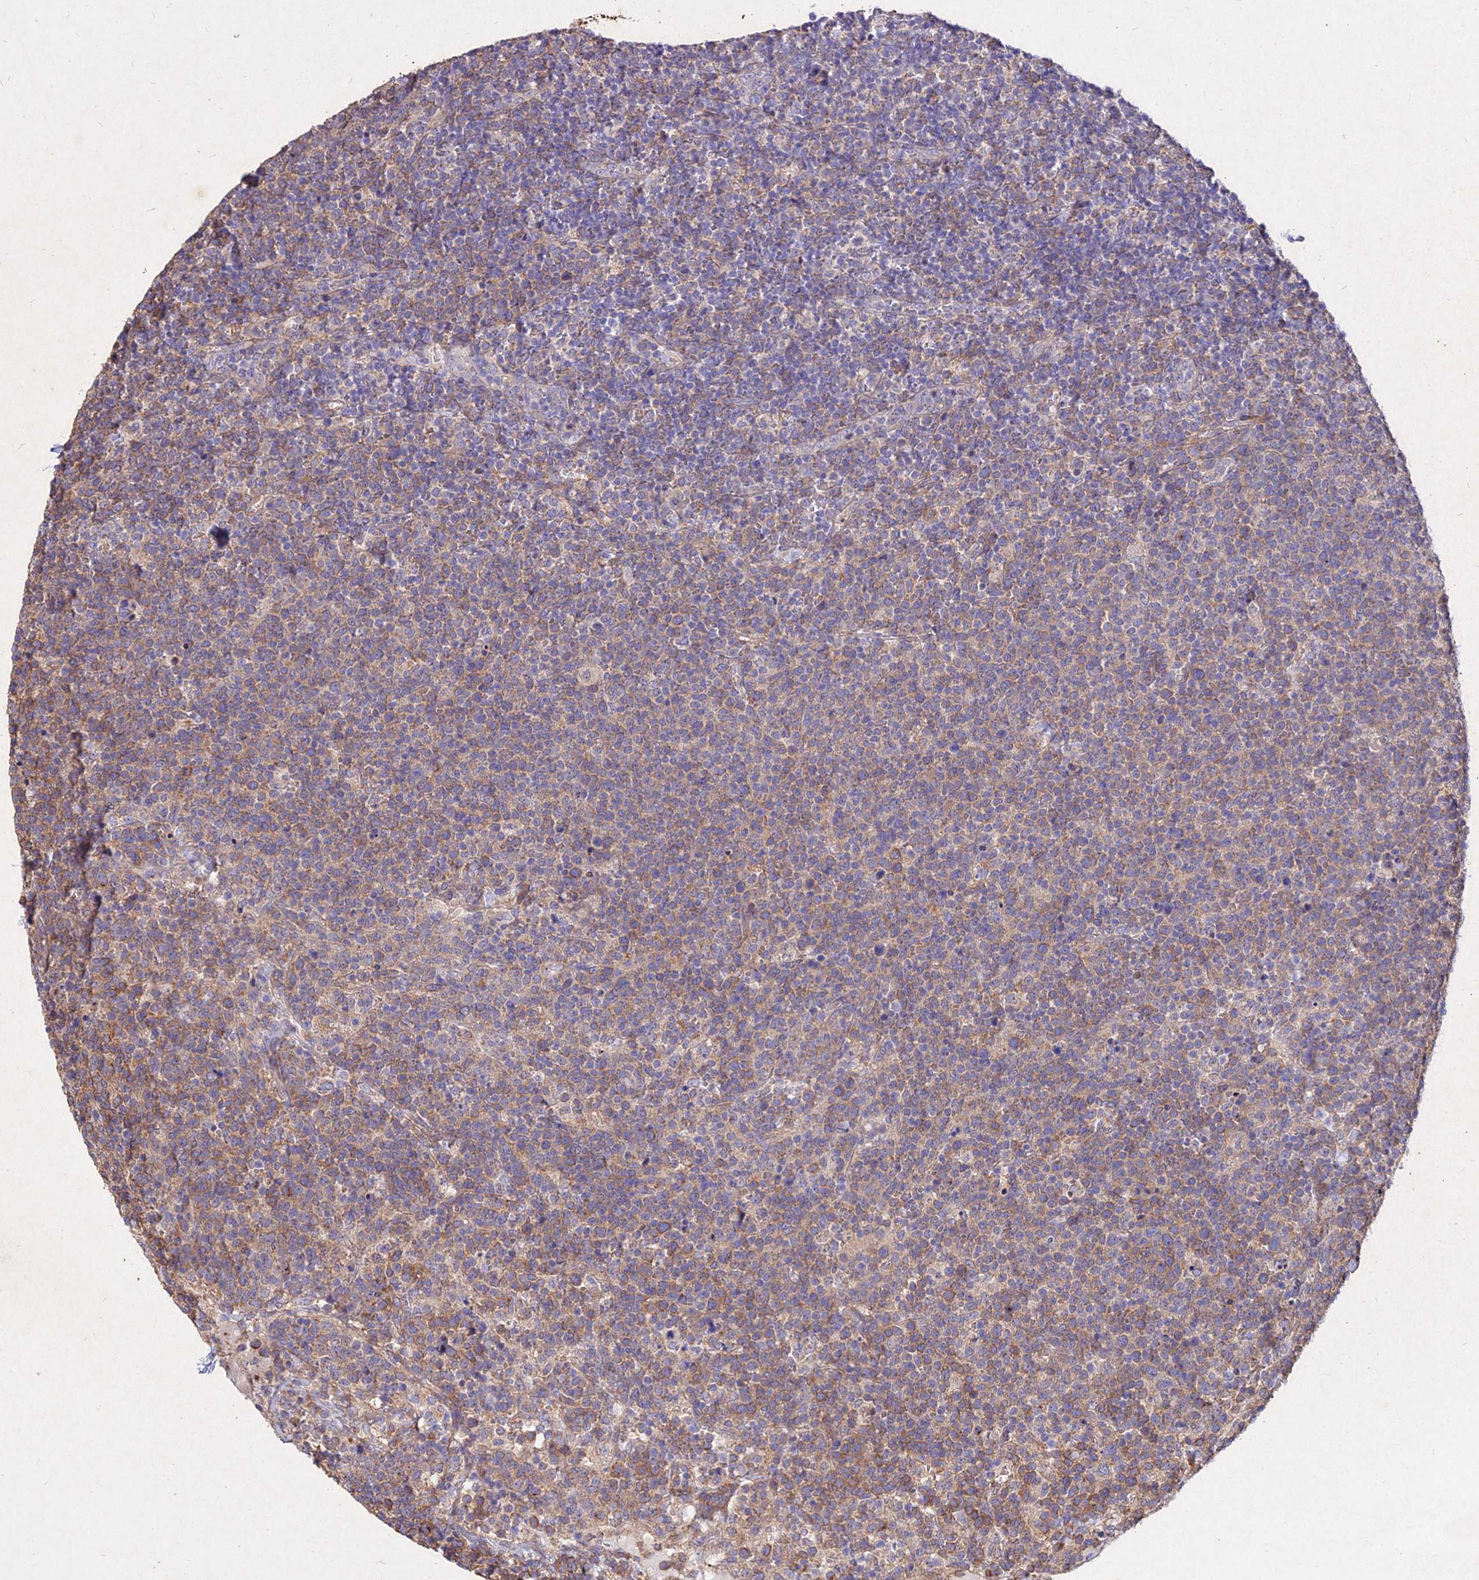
{"staining": {"intensity": "moderate", "quantity": "<25%", "location": "cytoplasmic/membranous"}, "tissue": "lymphoma", "cell_type": "Tumor cells", "image_type": "cancer", "snomed": [{"axis": "morphology", "description": "Malignant lymphoma, non-Hodgkin's type, High grade"}, {"axis": "topography", "description": "Lymph node"}], "caption": "Lymphoma stained with a protein marker shows moderate staining in tumor cells.", "gene": "SKA1", "patient": {"sex": "male", "age": 61}}